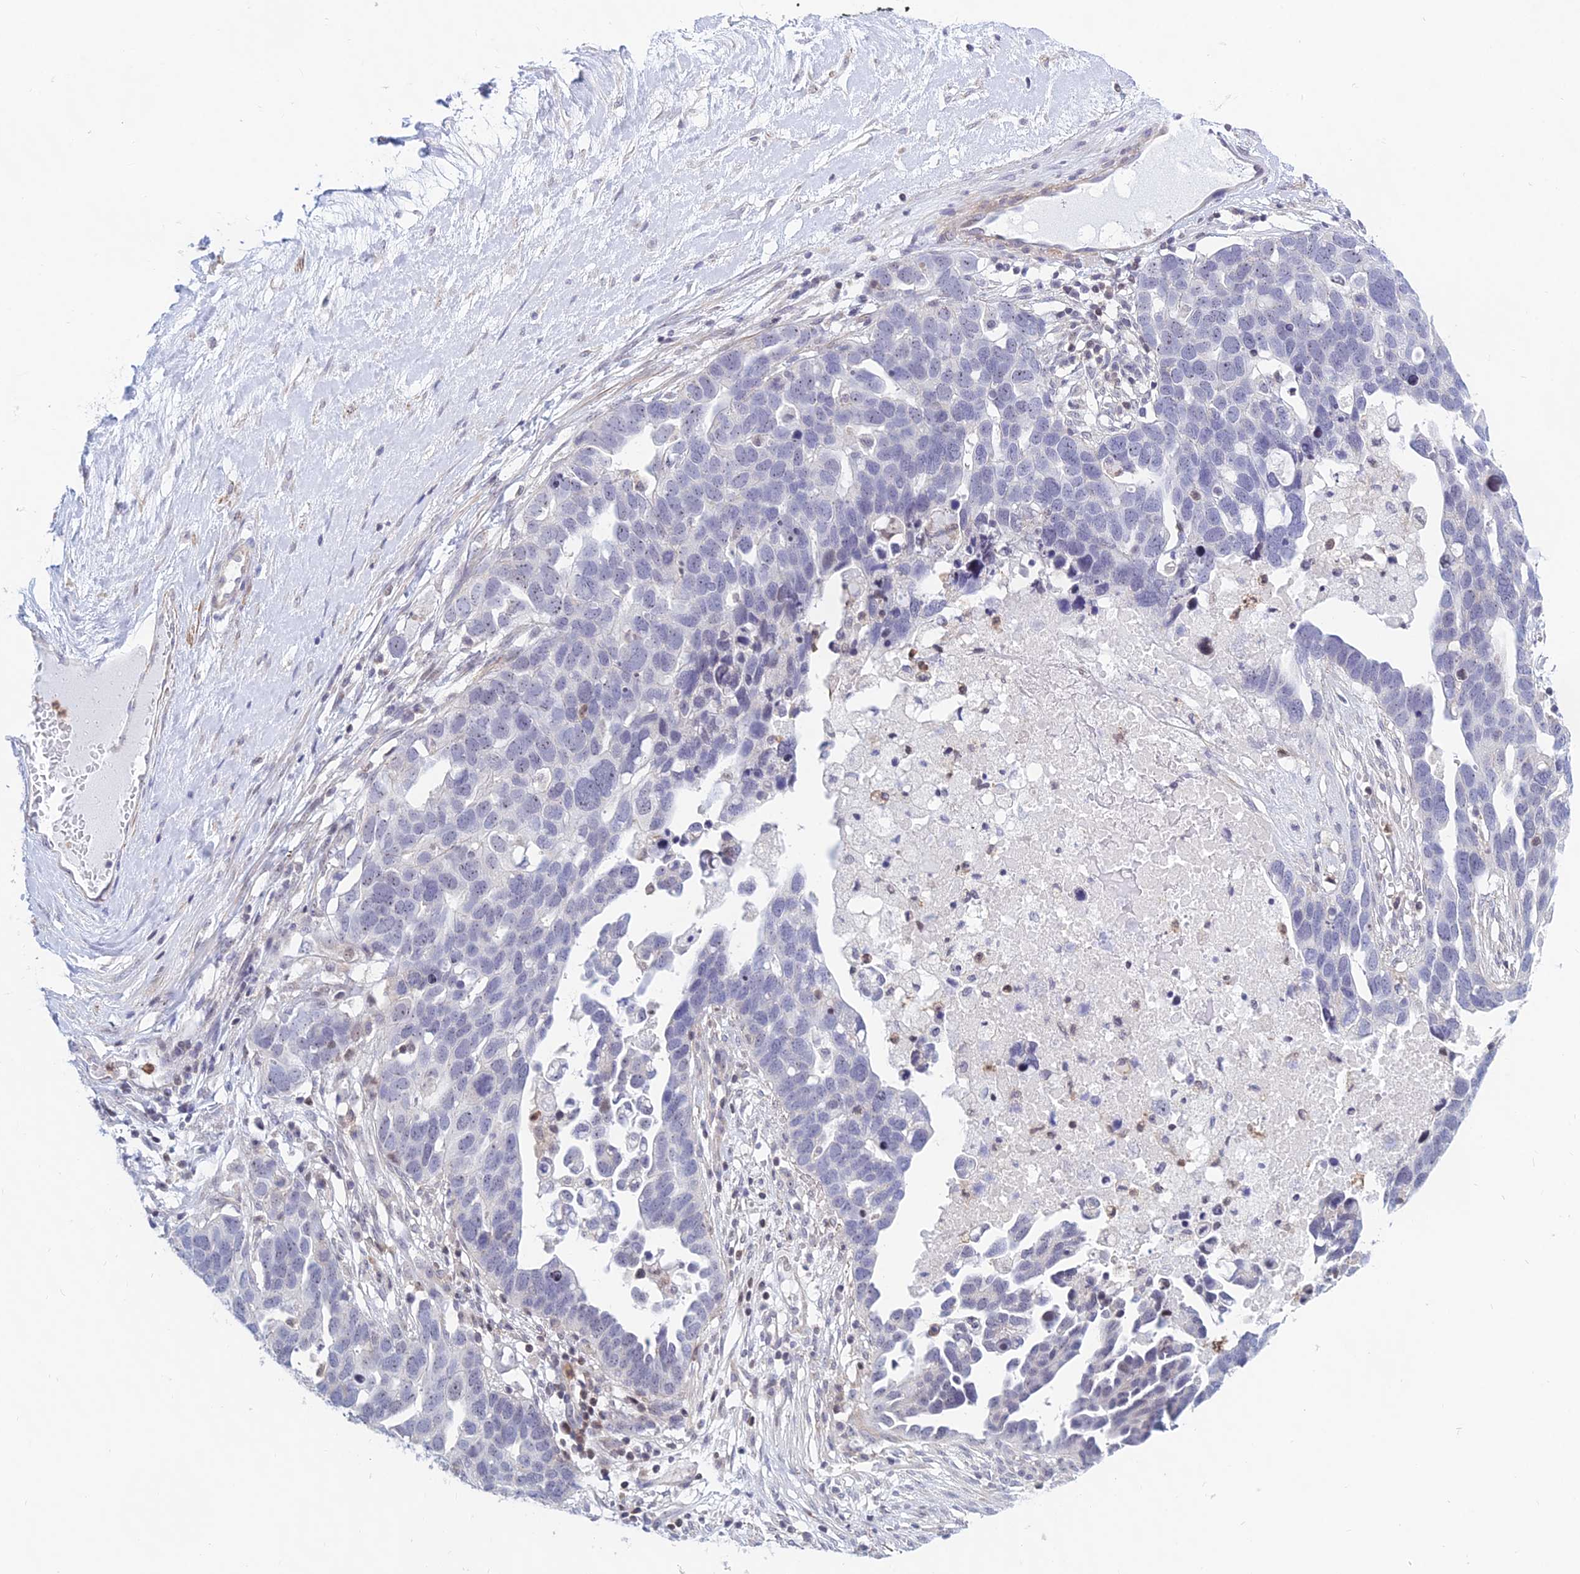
{"staining": {"intensity": "negative", "quantity": "none", "location": "none"}, "tissue": "ovarian cancer", "cell_type": "Tumor cells", "image_type": "cancer", "snomed": [{"axis": "morphology", "description": "Cystadenocarcinoma, serous, NOS"}, {"axis": "topography", "description": "Ovary"}], "caption": "Immunohistochemistry micrograph of neoplastic tissue: ovarian serous cystadenocarcinoma stained with DAB (3,3'-diaminobenzidine) displays no significant protein expression in tumor cells.", "gene": "KRR1", "patient": {"sex": "female", "age": 54}}